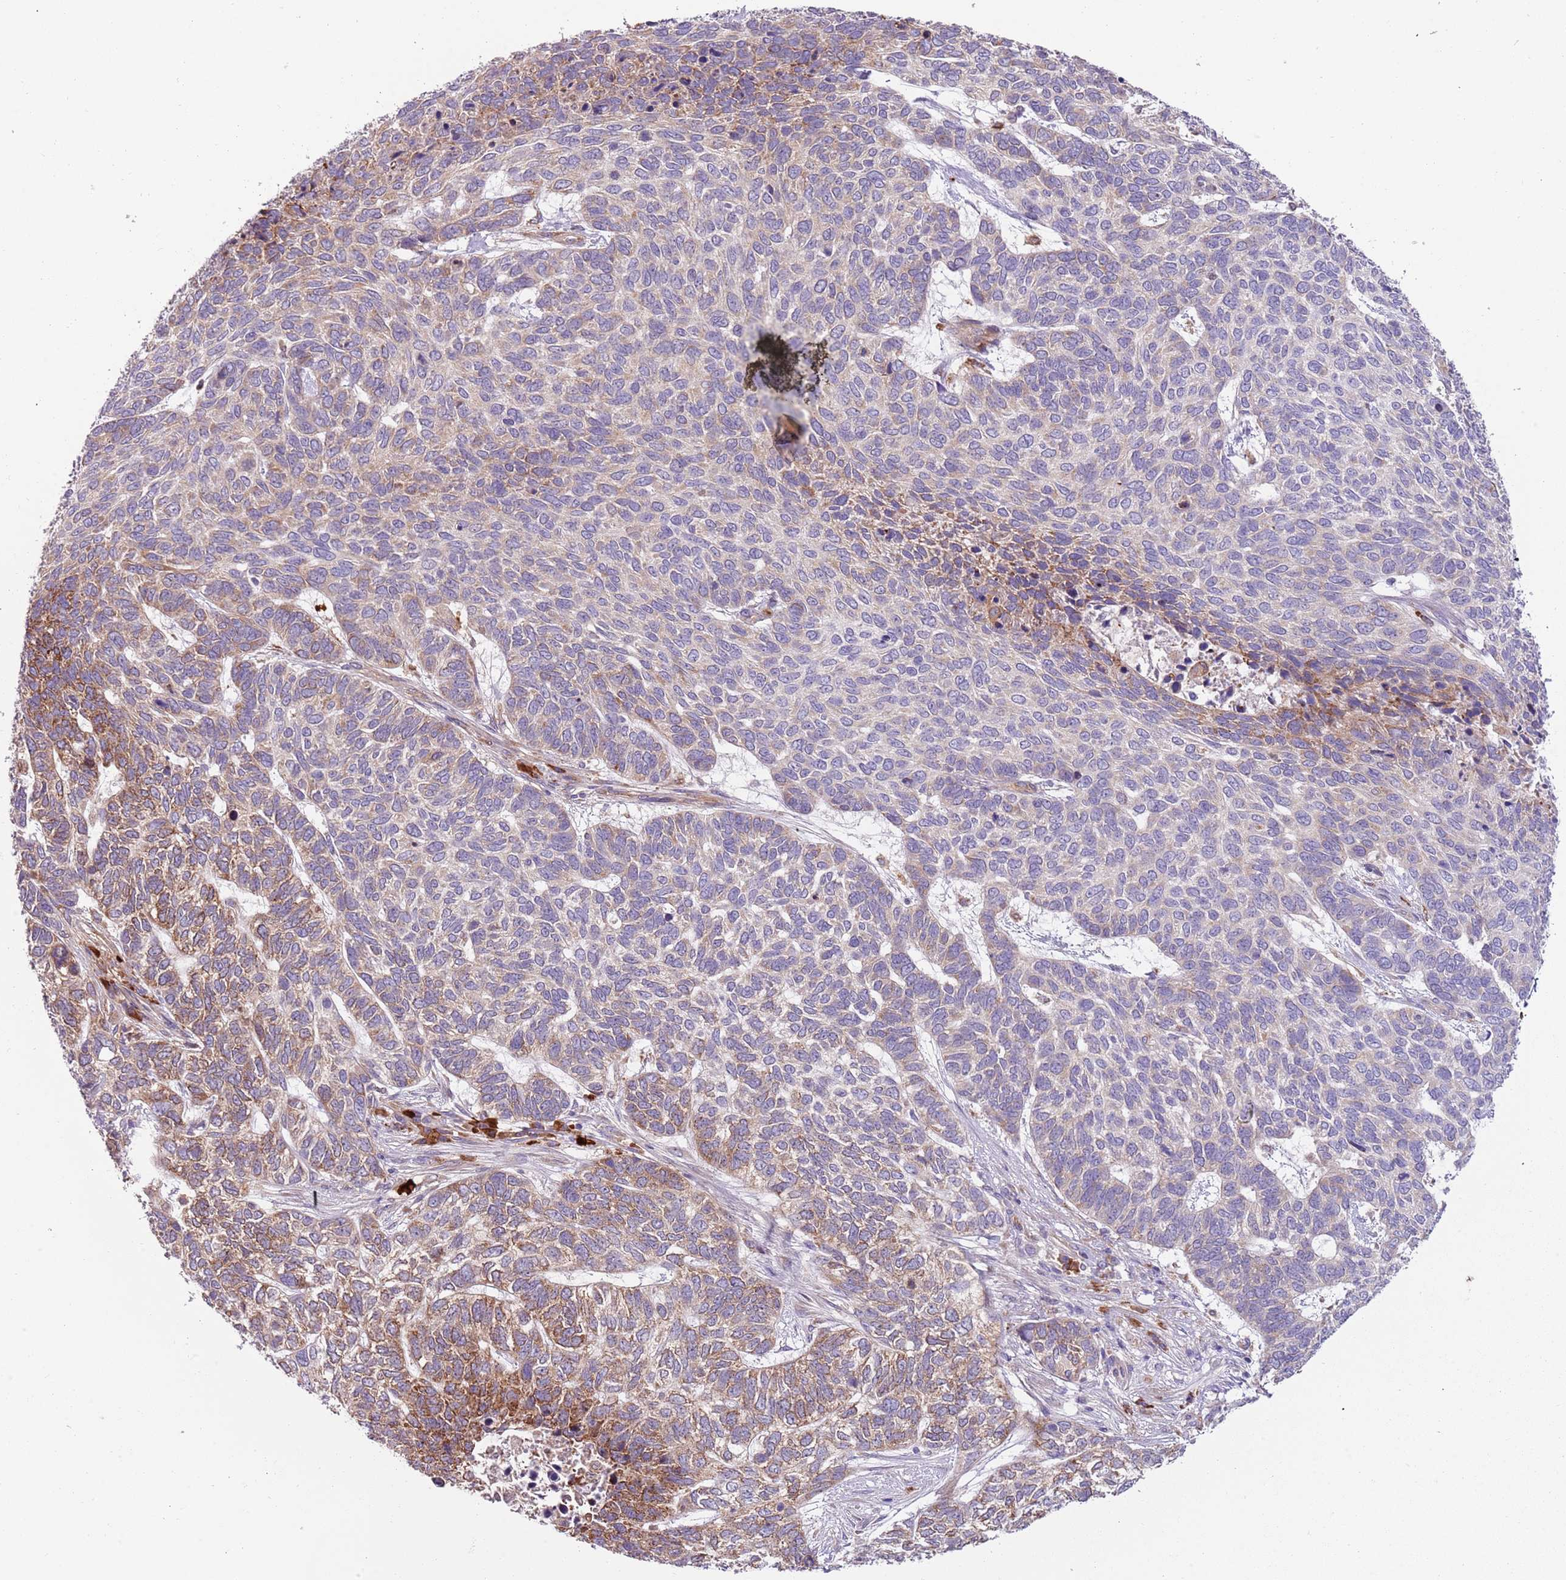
{"staining": {"intensity": "moderate", "quantity": "<25%", "location": "cytoplasmic/membranous"}, "tissue": "skin cancer", "cell_type": "Tumor cells", "image_type": "cancer", "snomed": [{"axis": "morphology", "description": "Basal cell carcinoma"}, {"axis": "topography", "description": "Skin"}], "caption": "A micrograph of basal cell carcinoma (skin) stained for a protein reveals moderate cytoplasmic/membranous brown staining in tumor cells.", "gene": "VWCE", "patient": {"sex": "female", "age": 65}}